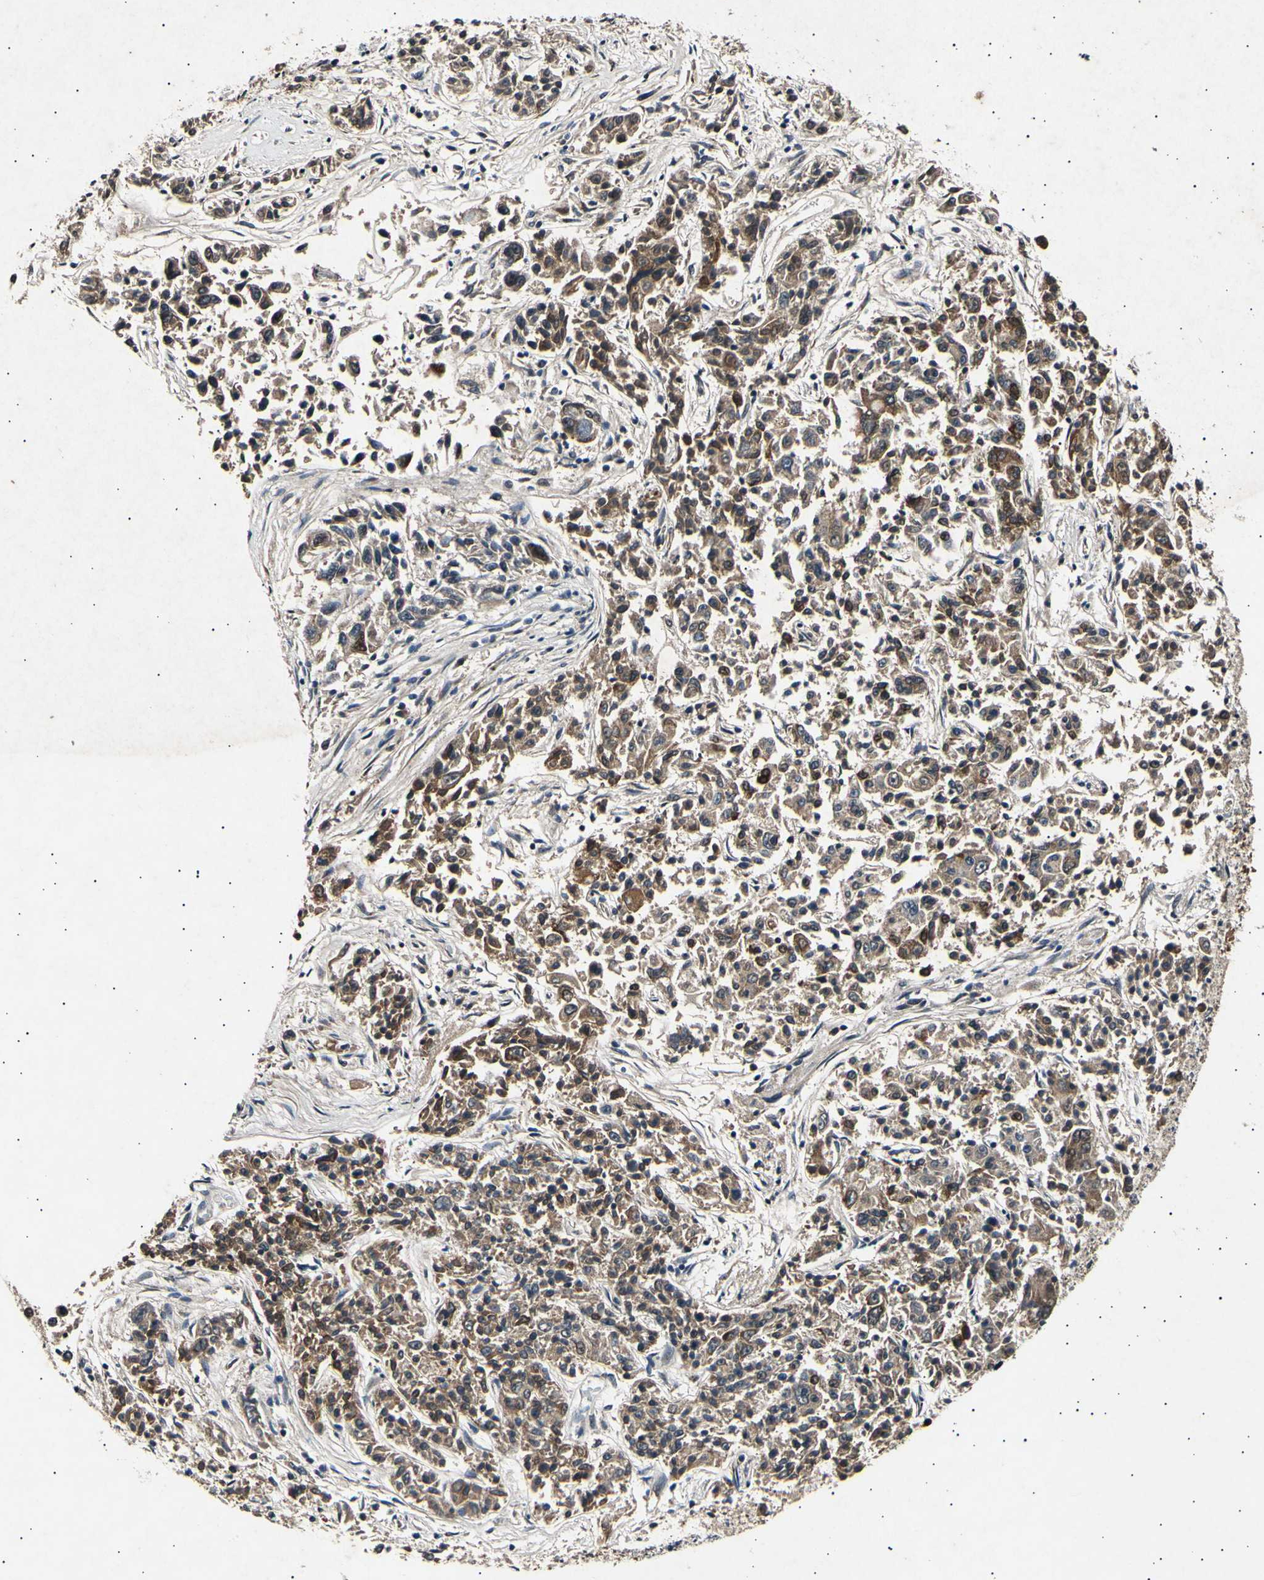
{"staining": {"intensity": "moderate", "quantity": ">75%", "location": "cytoplasmic/membranous"}, "tissue": "lung cancer", "cell_type": "Tumor cells", "image_type": "cancer", "snomed": [{"axis": "morphology", "description": "Adenocarcinoma, NOS"}, {"axis": "topography", "description": "Lung"}], "caption": "Human lung cancer (adenocarcinoma) stained with a brown dye shows moderate cytoplasmic/membranous positive positivity in approximately >75% of tumor cells.", "gene": "ADCY3", "patient": {"sex": "male", "age": 84}}